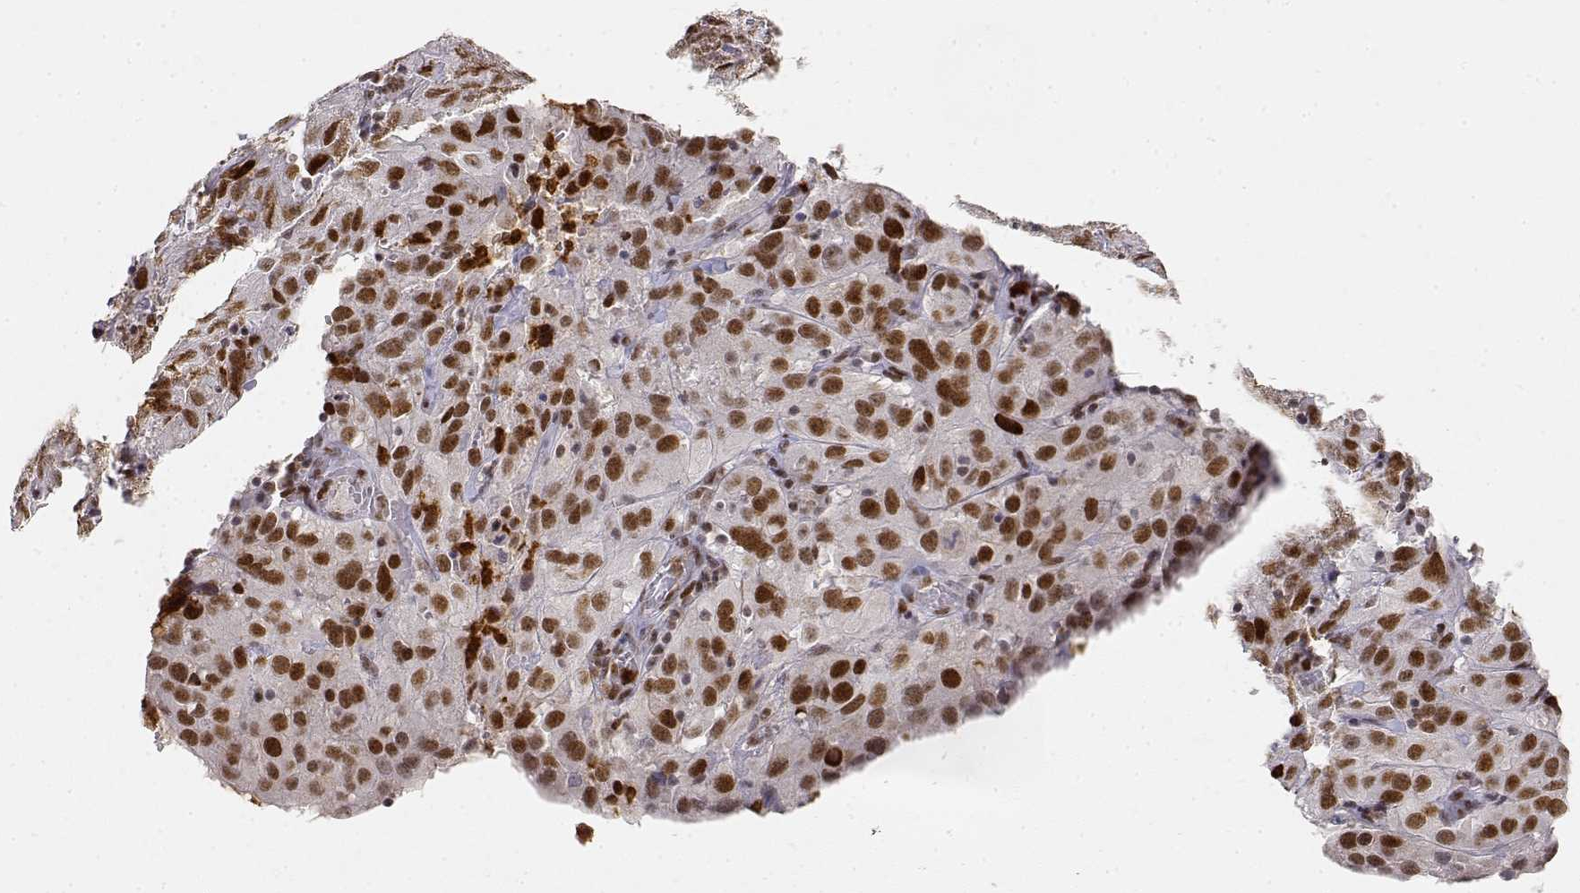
{"staining": {"intensity": "strong", "quantity": ">75%", "location": "nuclear"}, "tissue": "cervical cancer", "cell_type": "Tumor cells", "image_type": "cancer", "snomed": [{"axis": "morphology", "description": "Squamous cell carcinoma, NOS"}, {"axis": "topography", "description": "Cervix"}], "caption": "Immunohistochemical staining of cervical cancer (squamous cell carcinoma) demonstrates high levels of strong nuclear staining in approximately >75% of tumor cells.", "gene": "RSF1", "patient": {"sex": "female", "age": 32}}